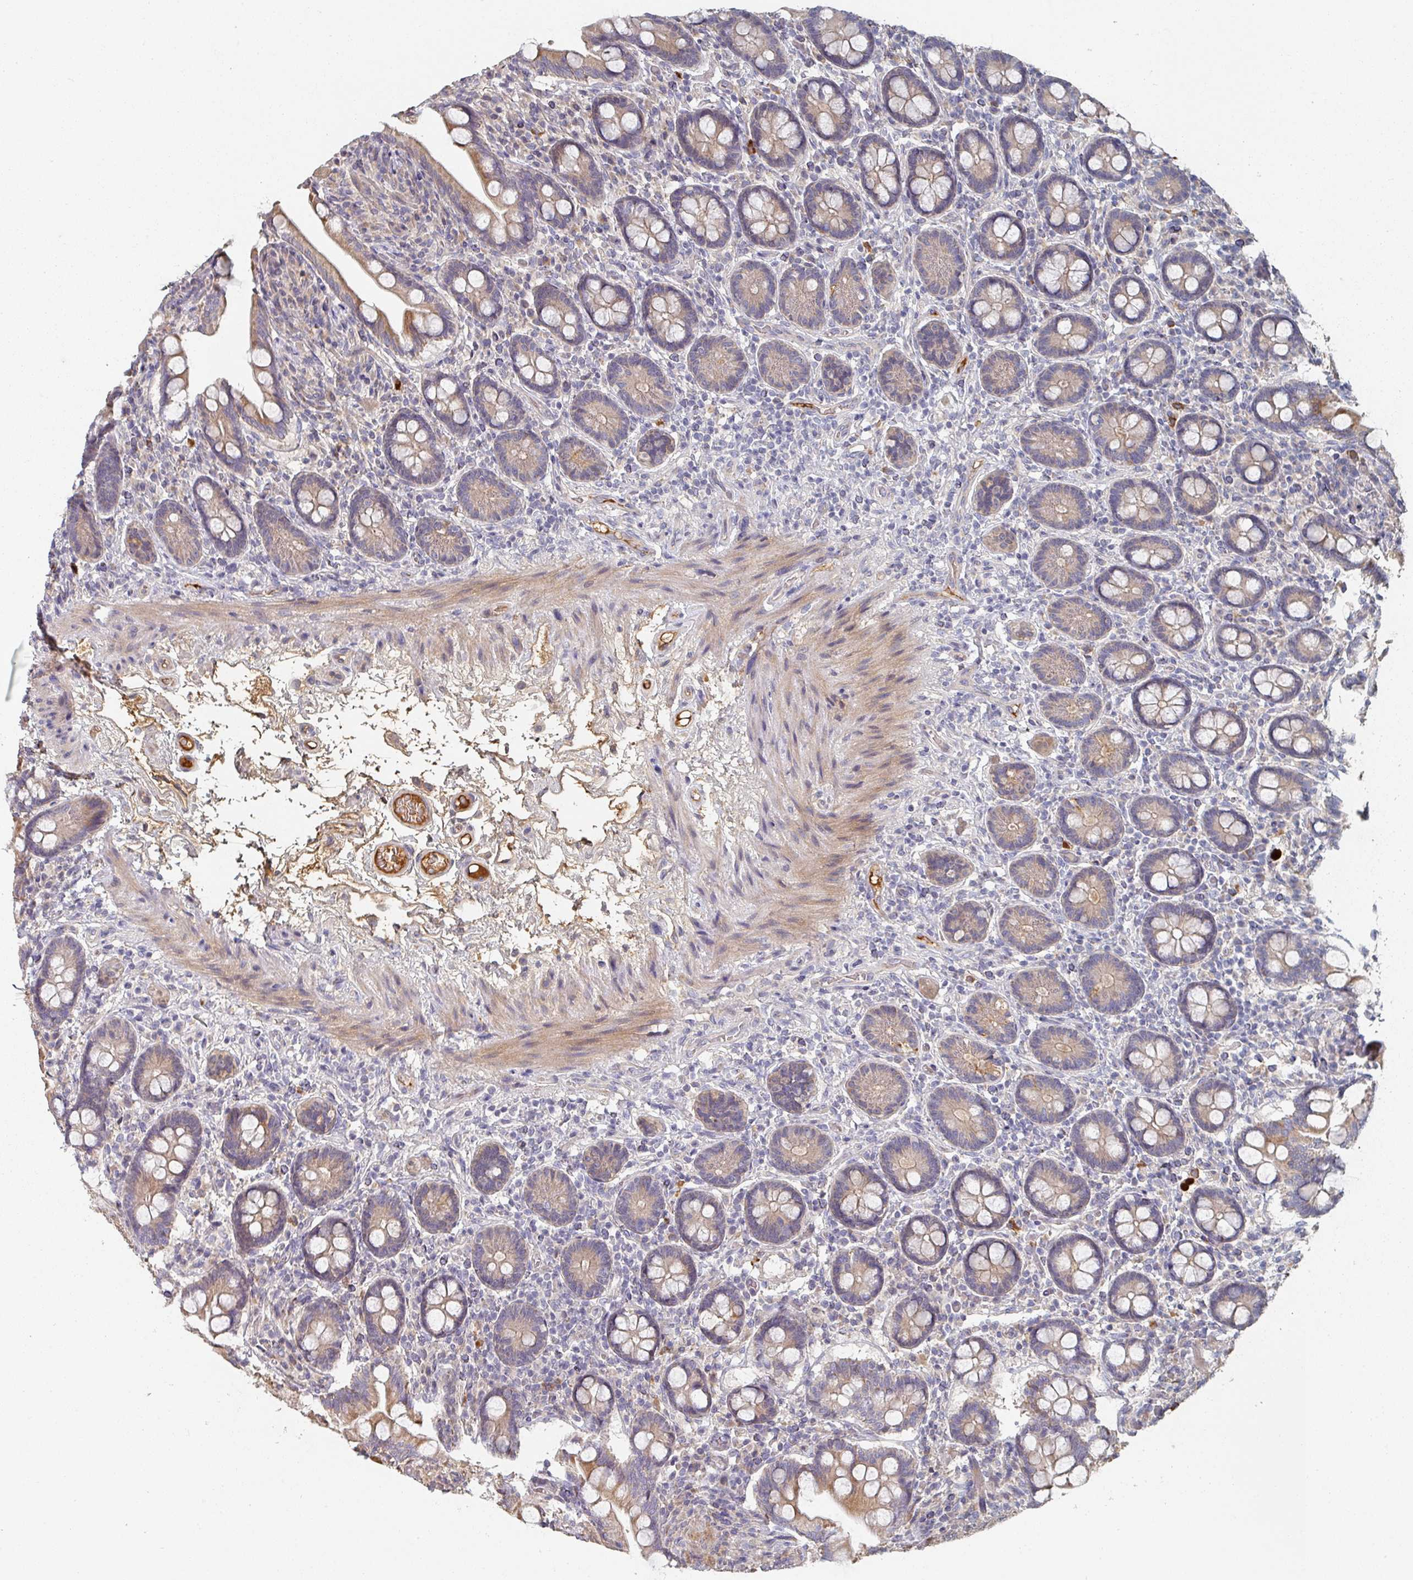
{"staining": {"intensity": "moderate", "quantity": ">75%", "location": "cytoplasmic/membranous"}, "tissue": "small intestine", "cell_type": "Glandular cells", "image_type": "normal", "snomed": [{"axis": "morphology", "description": "Normal tissue, NOS"}, {"axis": "topography", "description": "Small intestine"}], "caption": "Protein staining reveals moderate cytoplasmic/membranous staining in about >75% of glandular cells in normal small intestine.", "gene": "ENSG00000249773", "patient": {"sex": "female", "age": 64}}